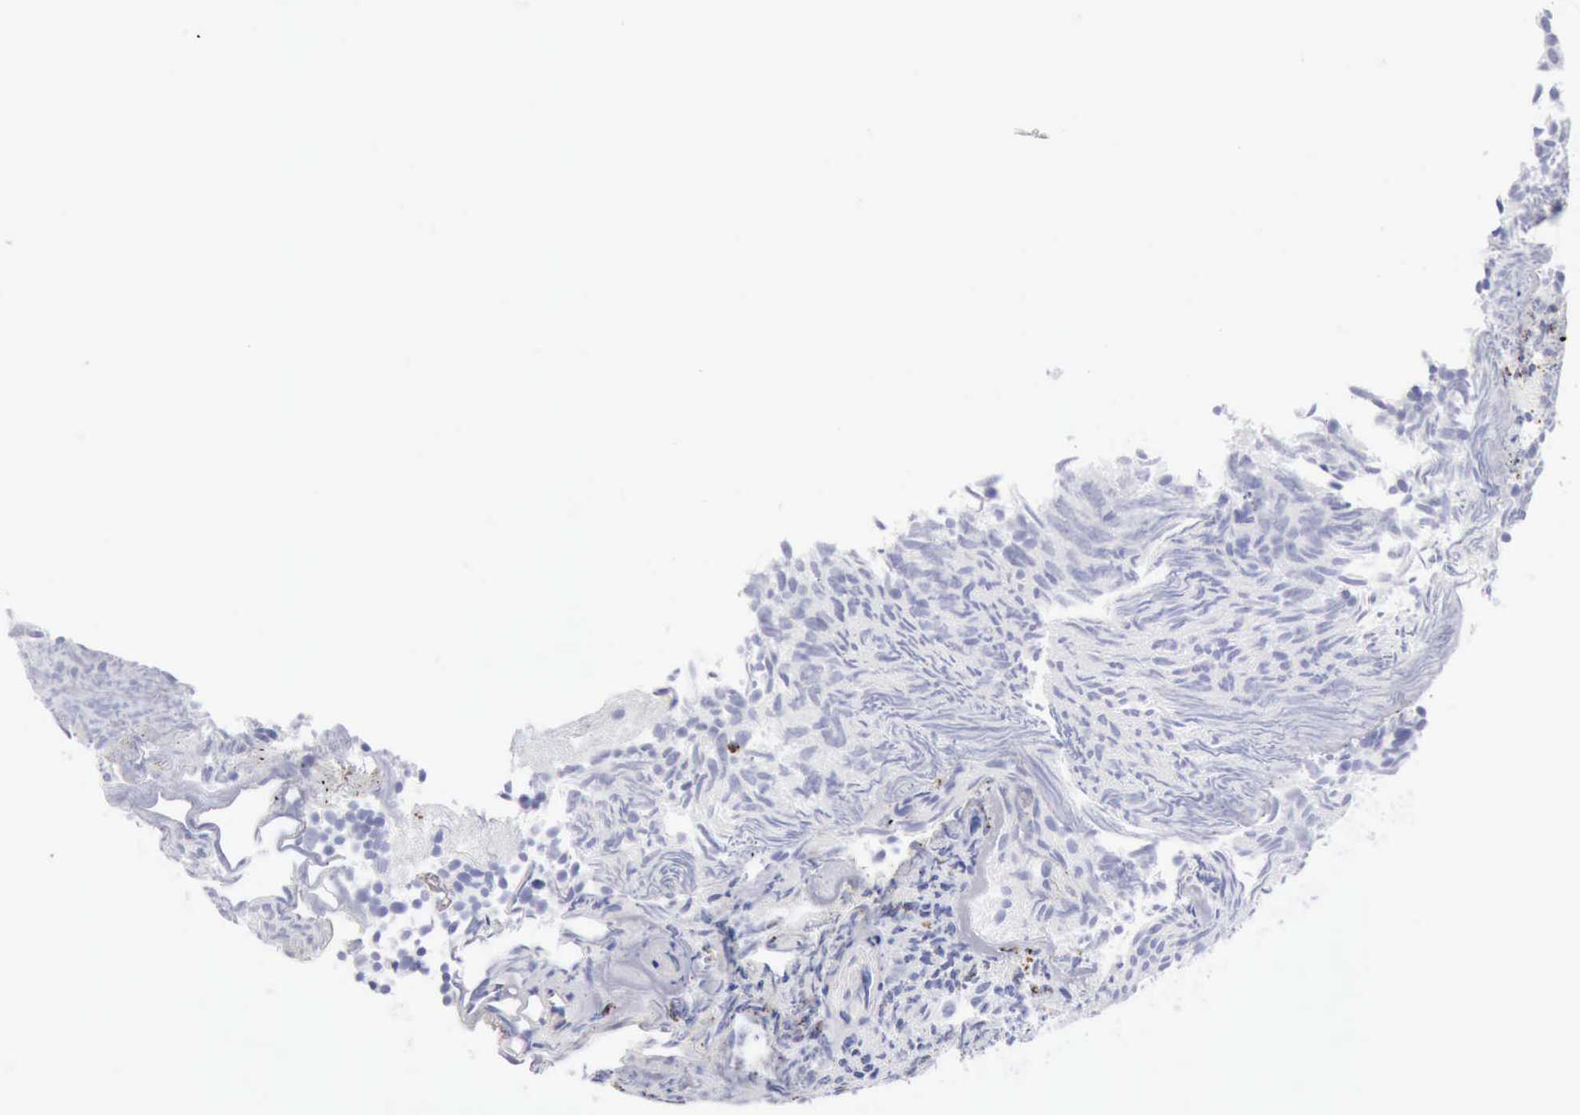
{"staining": {"intensity": "negative", "quantity": "none", "location": "none"}, "tissue": "urothelial cancer", "cell_type": "Tumor cells", "image_type": "cancer", "snomed": [{"axis": "morphology", "description": "Urothelial carcinoma, Low grade"}, {"axis": "topography", "description": "Urinary bladder"}], "caption": "IHC photomicrograph of neoplastic tissue: human low-grade urothelial carcinoma stained with DAB (3,3'-diaminobenzidine) displays no significant protein staining in tumor cells.", "gene": "GZMB", "patient": {"sex": "male", "age": 85}}